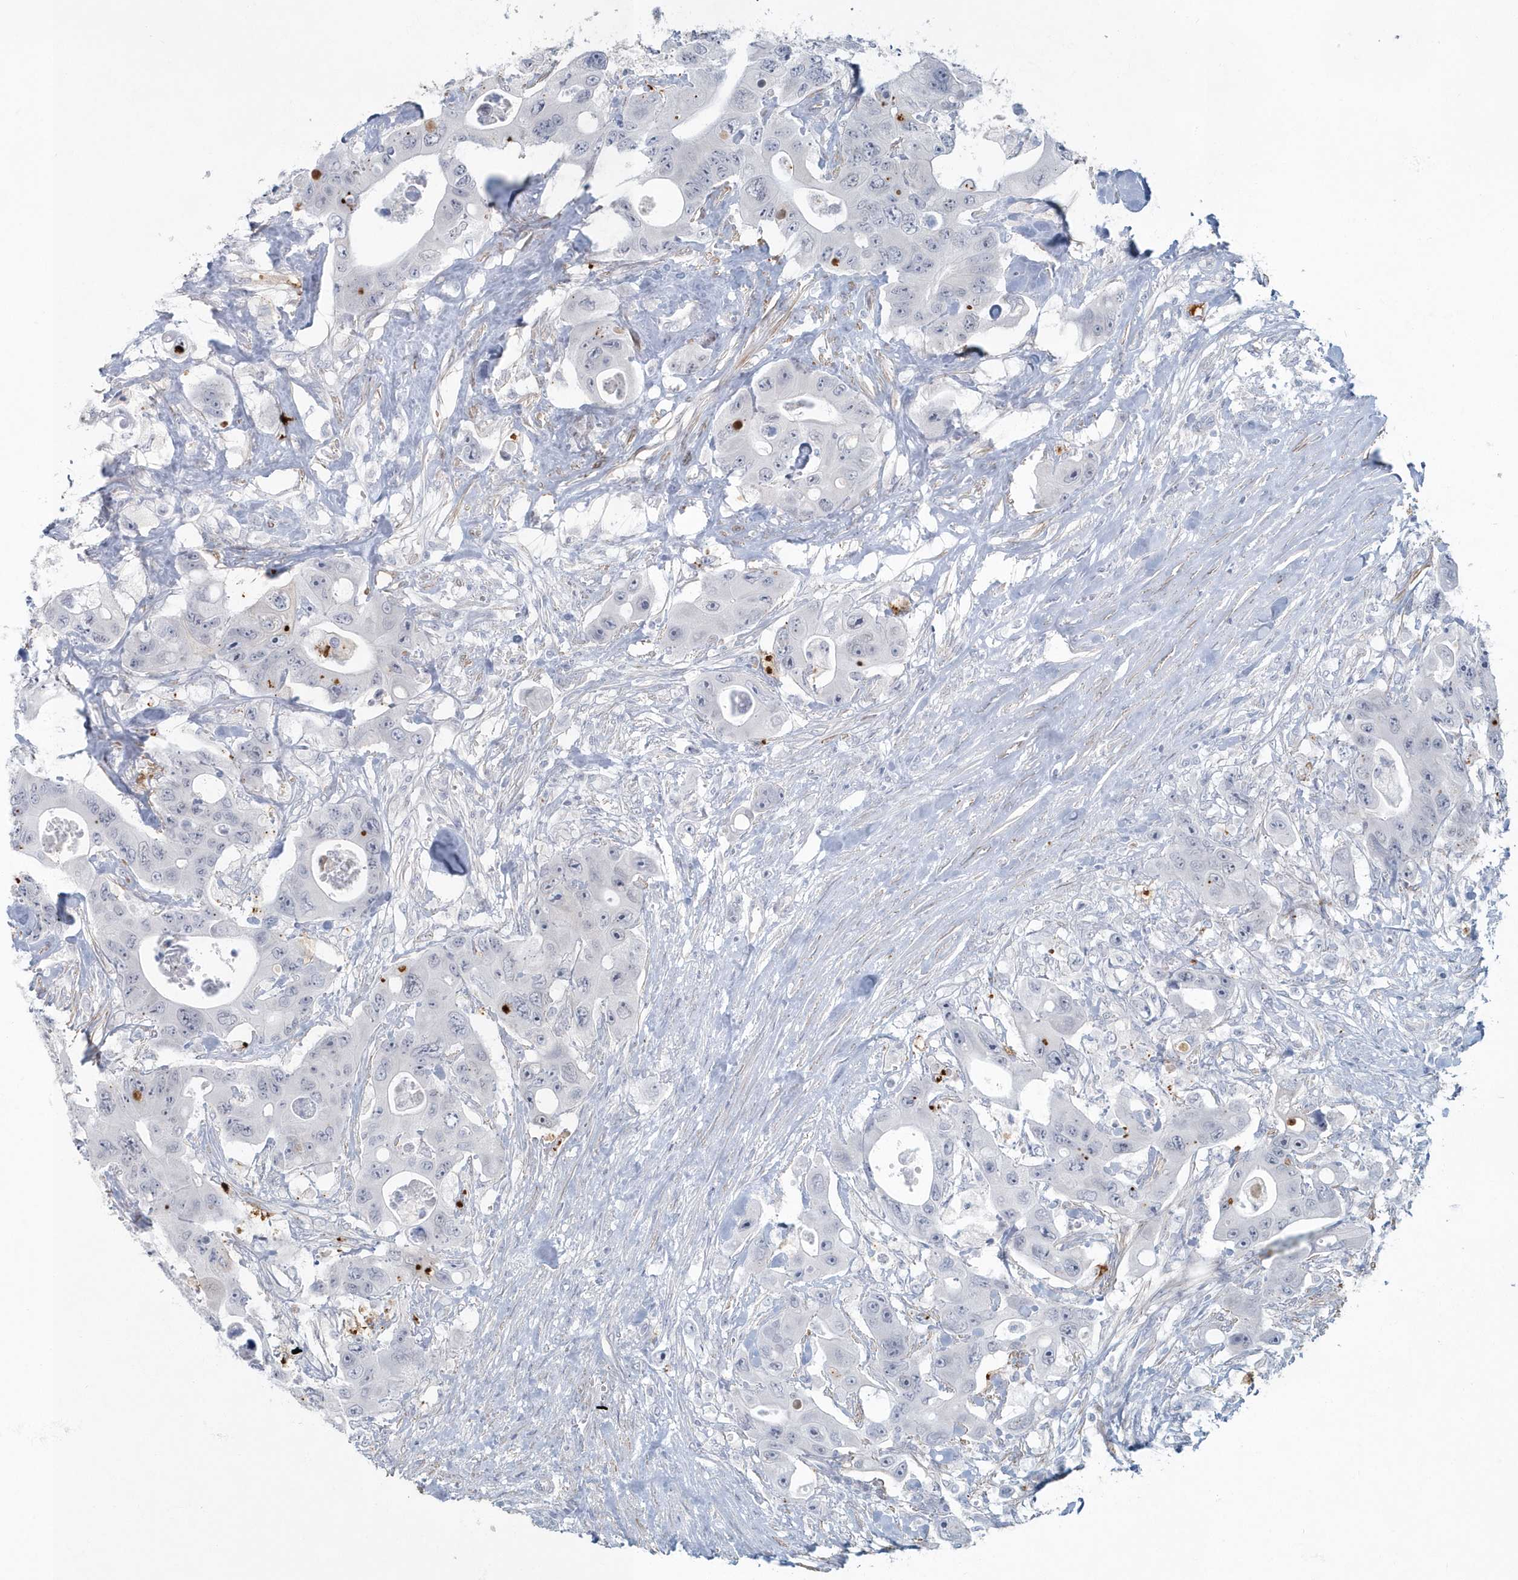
{"staining": {"intensity": "strong", "quantity": "<25%", "location": "cytoplasmic/membranous"}, "tissue": "colorectal cancer", "cell_type": "Tumor cells", "image_type": "cancer", "snomed": [{"axis": "morphology", "description": "Adenocarcinoma, NOS"}, {"axis": "topography", "description": "Colon"}], "caption": "Immunohistochemical staining of colorectal cancer shows medium levels of strong cytoplasmic/membranous protein staining in about <25% of tumor cells. The protein is stained brown, and the nuclei are stained in blue (DAB (3,3'-diaminobenzidine) IHC with brightfield microscopy, high magnification).", "gene": "MYOT", "patient": {"sex": "female", "age": 46}}